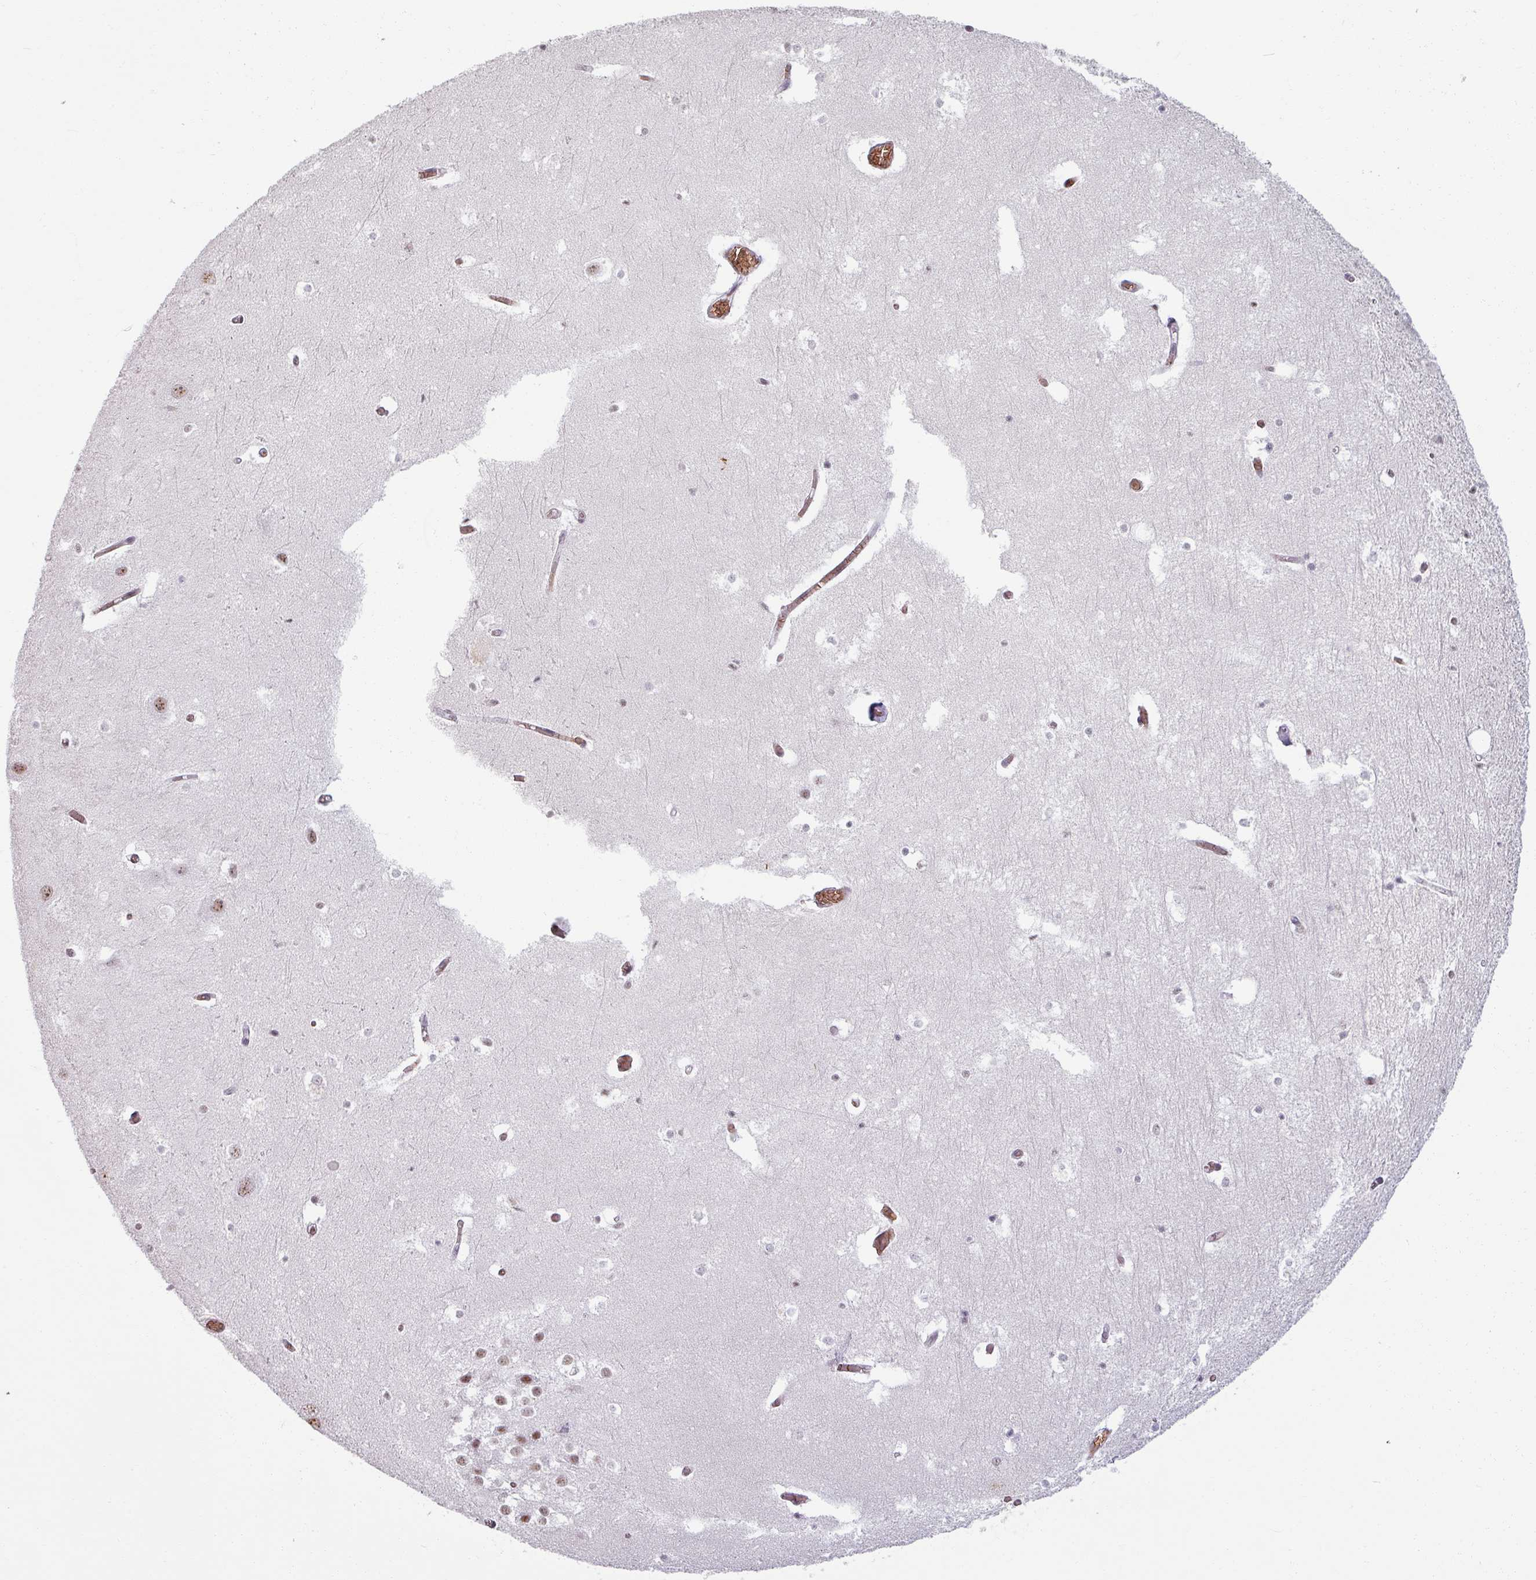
{"staining": {"intensity": "moderate", "quantity": "25%-75%", "location": "nuclear"}, "tissue": "hippocampus", "cell_type": "Glial cells", "image_type": "normal", "snomed": [{"axis": "morphology", "description": "Normal tissue, NOS"}, {"axis": "topography", "description": "Hippocampus"}], "caption": "Glial cells demonstrate medium levels of moderate nuclear expression in approximately 25%-75% of cells in normal hippocampus. (DAB (3,3'-diaminobenzidine) IHC with brightfield microscopy, high magnification).", "gene": "NCOR1", "patient": {"sex": "female", "age": 52}}